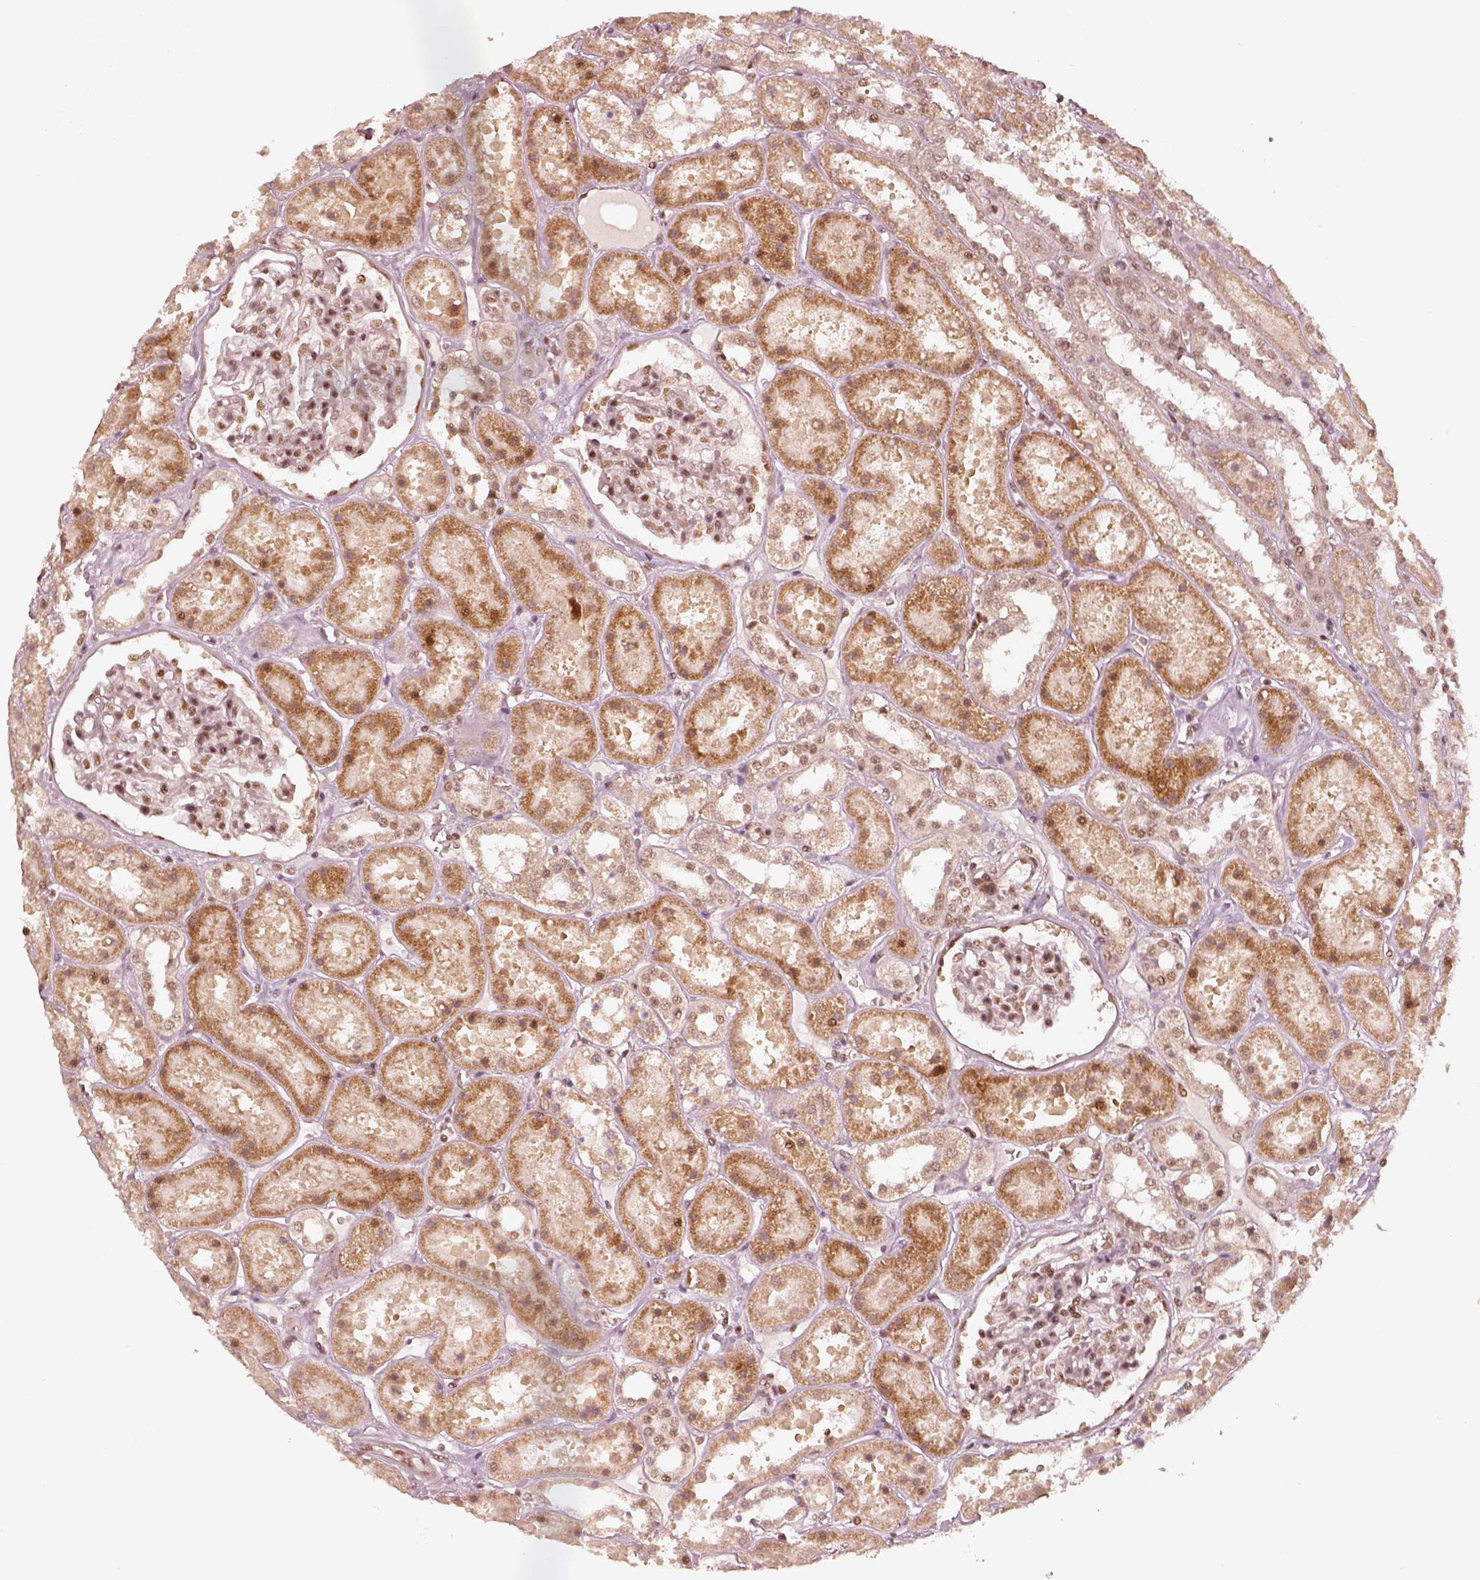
{"staining": {"intensity": "moderate", "quantity": "25%-75%", "location": "nuclear"}, "tissue": "kidney", "cell_type": "Cells in glomeruli", "image_type": "normal", "snomed": [{"axis": "morphology", "description": "Normal tissue, NOS"}, {"axis": "topography", "description": "Kidney"}], "caption": "Cells in glomeruli show medium levels of moderate nuclear expression in about 25%-75% of cells in normal kidney.", "gene": "GMEB2", "patient": {"sex": "female", "age": 41}}